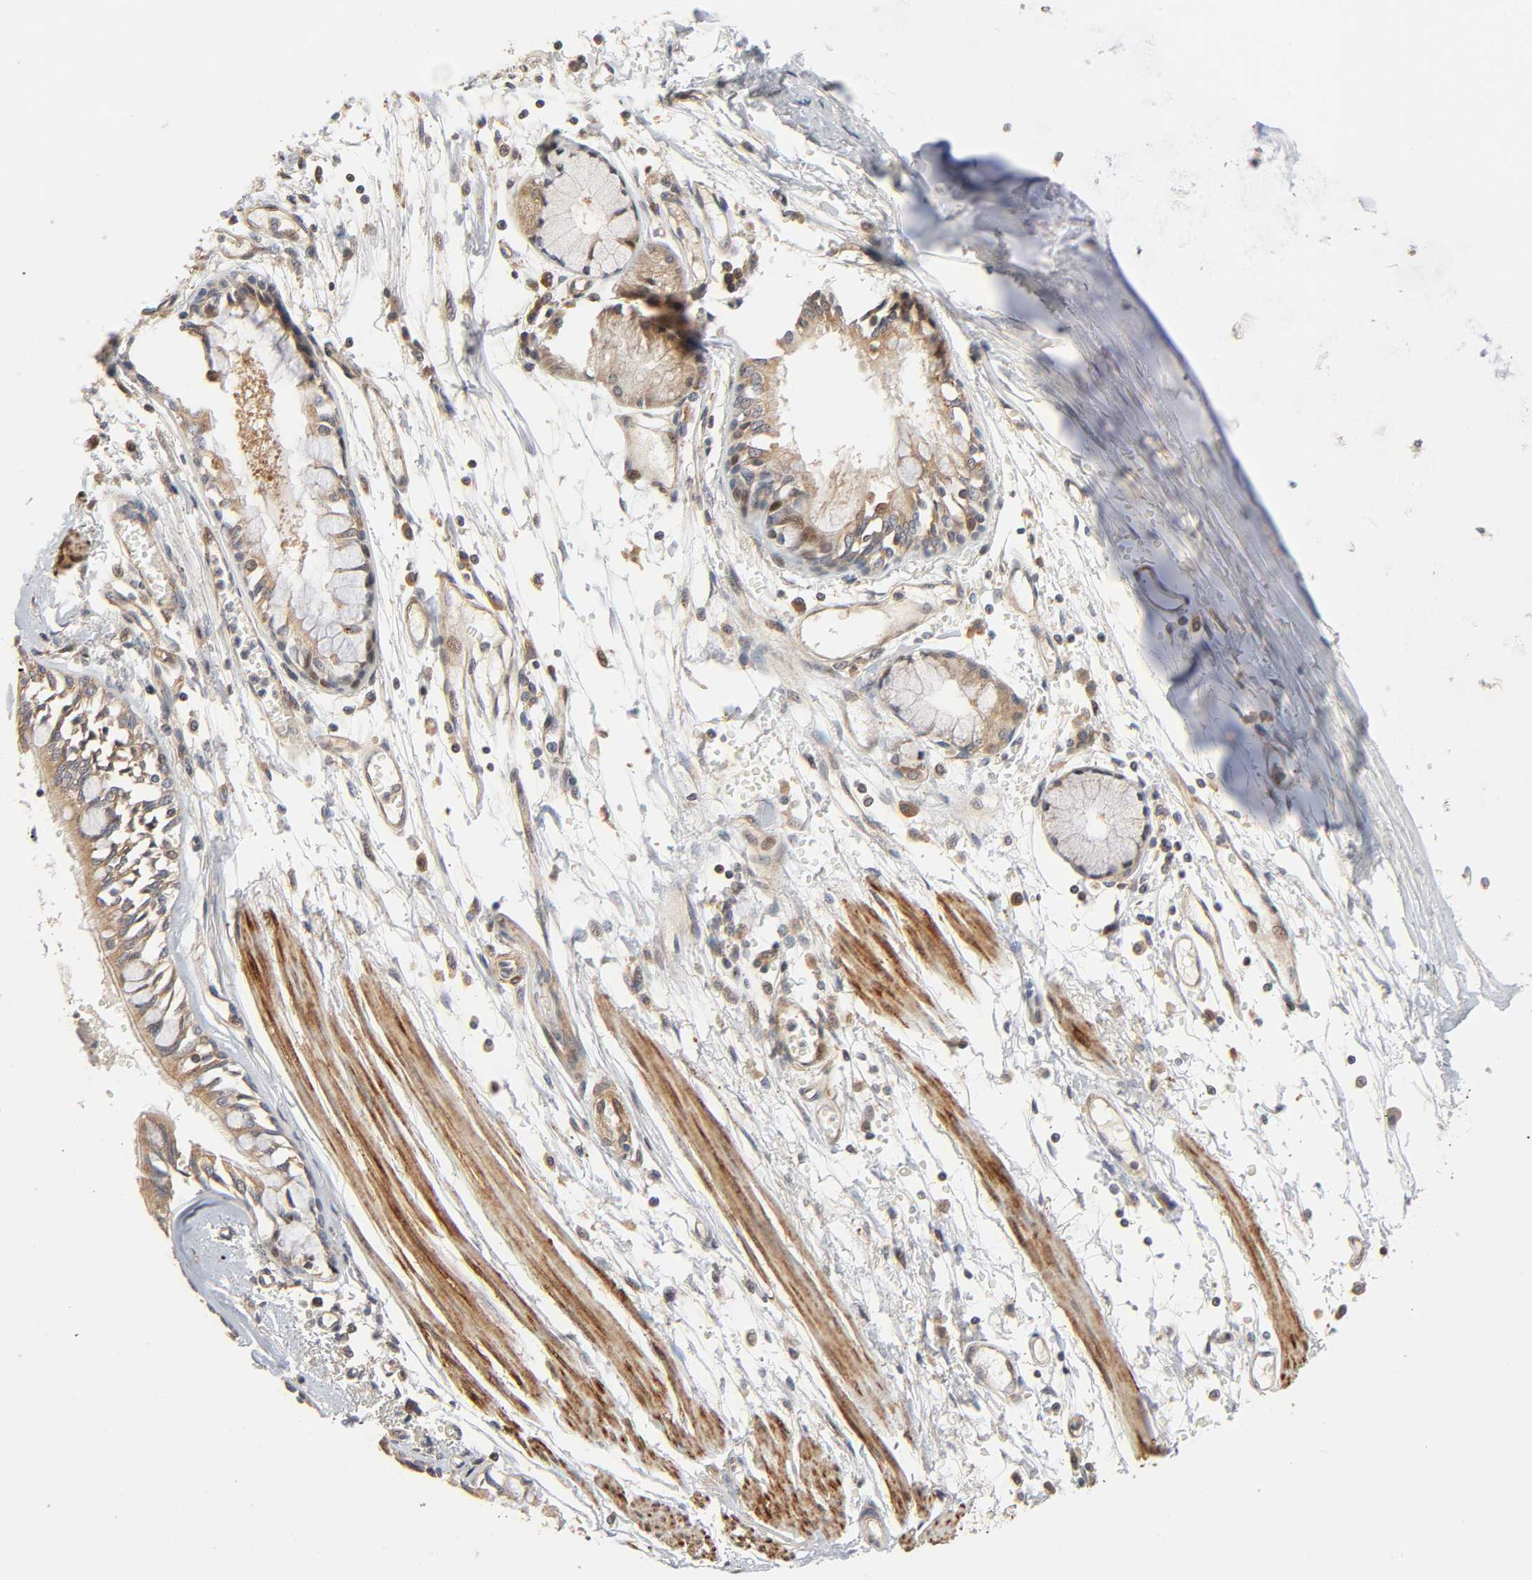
{"staining": {"intensity": "strong", "quantity": ">75%", "location": "cytoplasmic/membranous,nuclear"}, "tissue": "bronchus", "cell_type": "Respiratory epithelial cells", "image_type": "normal", "snomed": [{"axis": "morphology", "description": "Normal tissue, NOS"}, {"axis": "topography", "description": "Bronchus"}, {"axis": "topography", "description": "Lung"}], "caption": "Protein analysis of benign bronchus demonstrates strong cytoplasmic/membranous,nuclear staining in about >75% of respiratory epithelial cells.", "gene": "NEMF", "patient": {"sex": "female", "age": 56}}